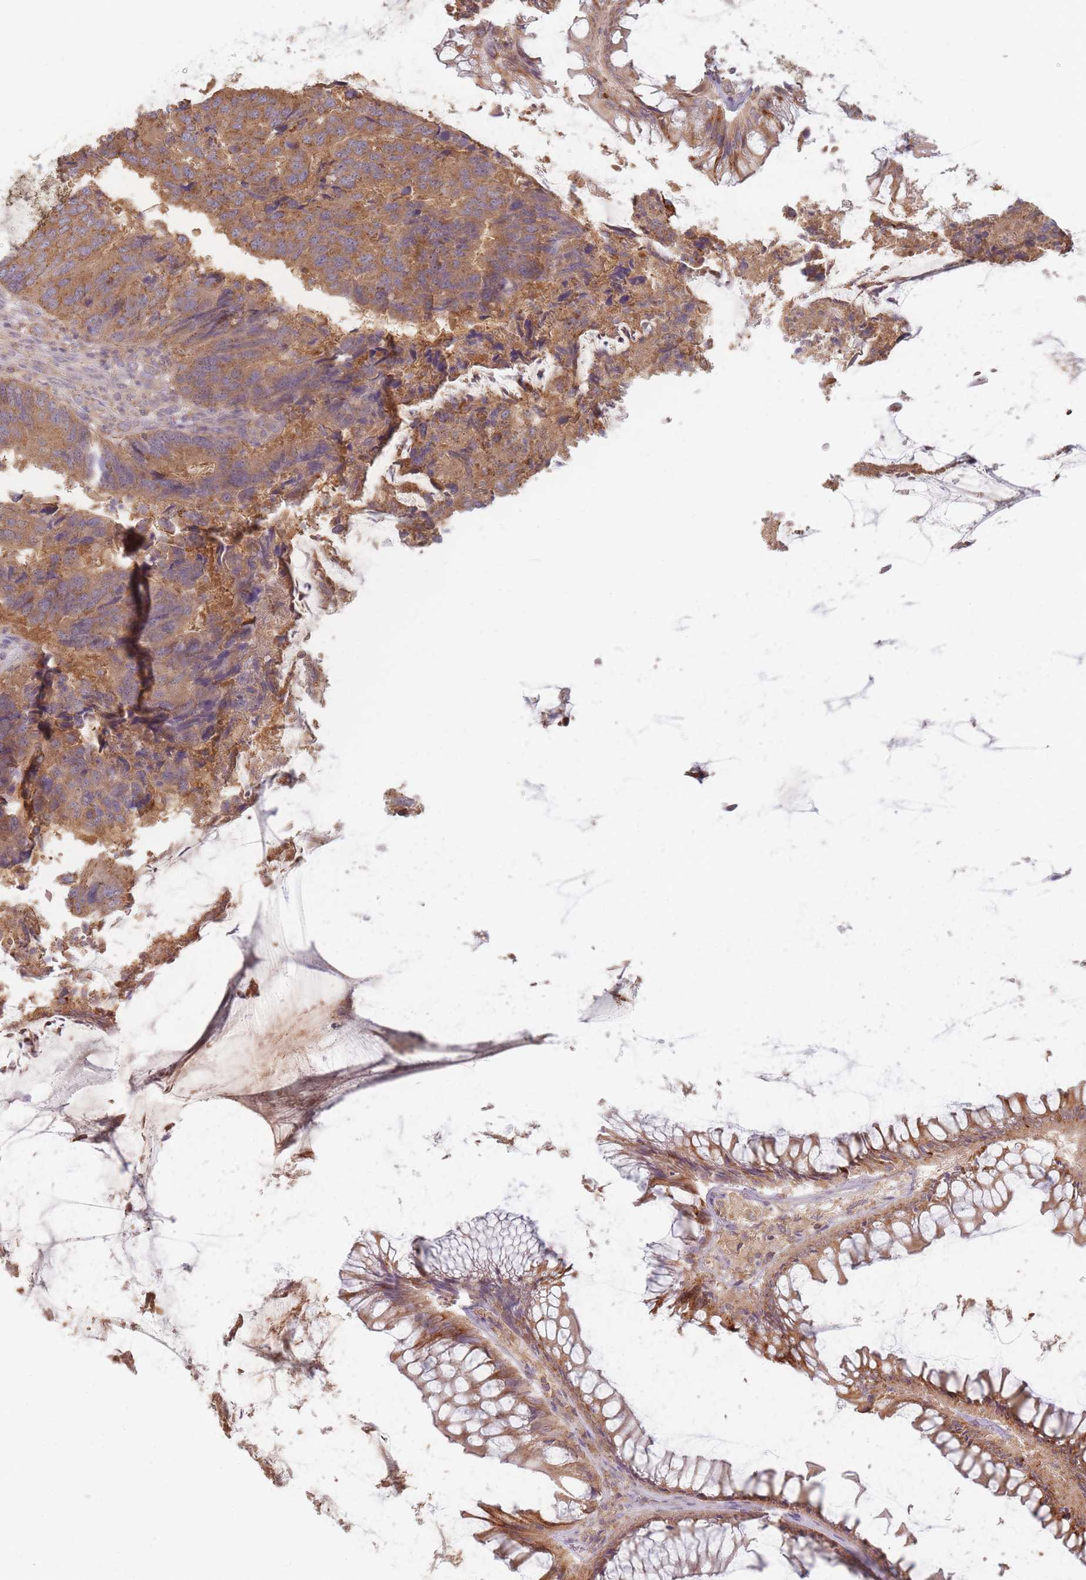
{"staining": {"intensity": "moderate", "quantity": ">75%", "location": "cytoplasmic/membranous"}, "tissue": "colorectal cancer", "cell_type": "Tumor cells", "image_type": "cancer", "snomed": [{"axis": "morphology", "description": "Adenocarcinoma, NOS"}, {"axis": "topography", "description": "Colon"}], "caption": "Brown immunohistochemical staining in human colorectal cancer shows moderate cytoplasmic/membranous positivity in approximately >75% of tumor cells.", "gene": "SLC35F3", "patient": {"sex": "female", "age": 67}}